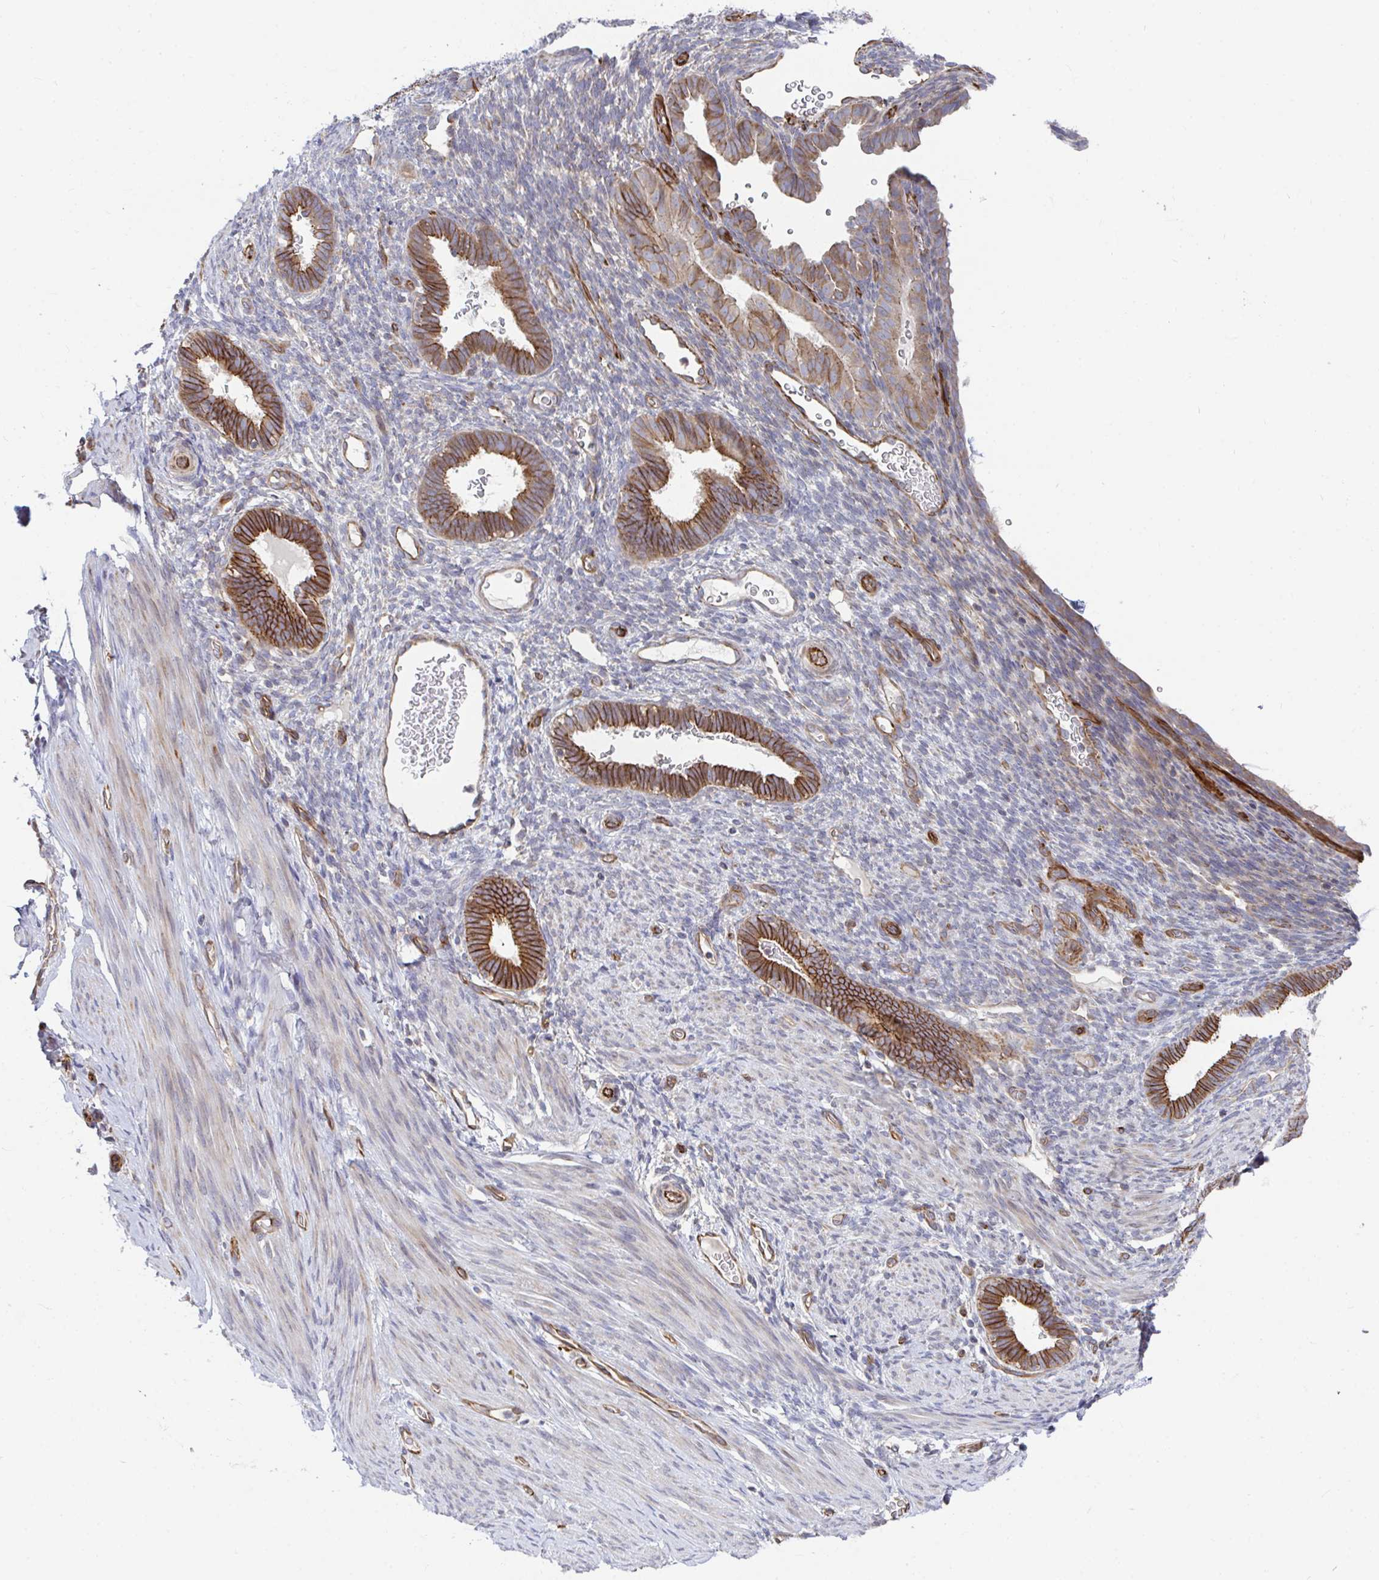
{"staining": {"intensity": "negative", "quantity": "none", "location": "none"}, "tissue": "endometrium", "cell_type": "Cells in endometrial stroma", "image_type": "normal", "snomed": [{"axis": "morphology", "description": "Normal tissue, NOS"}, {"axis": "topography", "description": "Endometrium"}], "caption": "An IHC histopathology image of benign endometrium is shown. There is no staining in cells in endometrial stroma of endometrium.", "gene": "EIF1AD", "patient": {"sex": "female", "age": 34}}